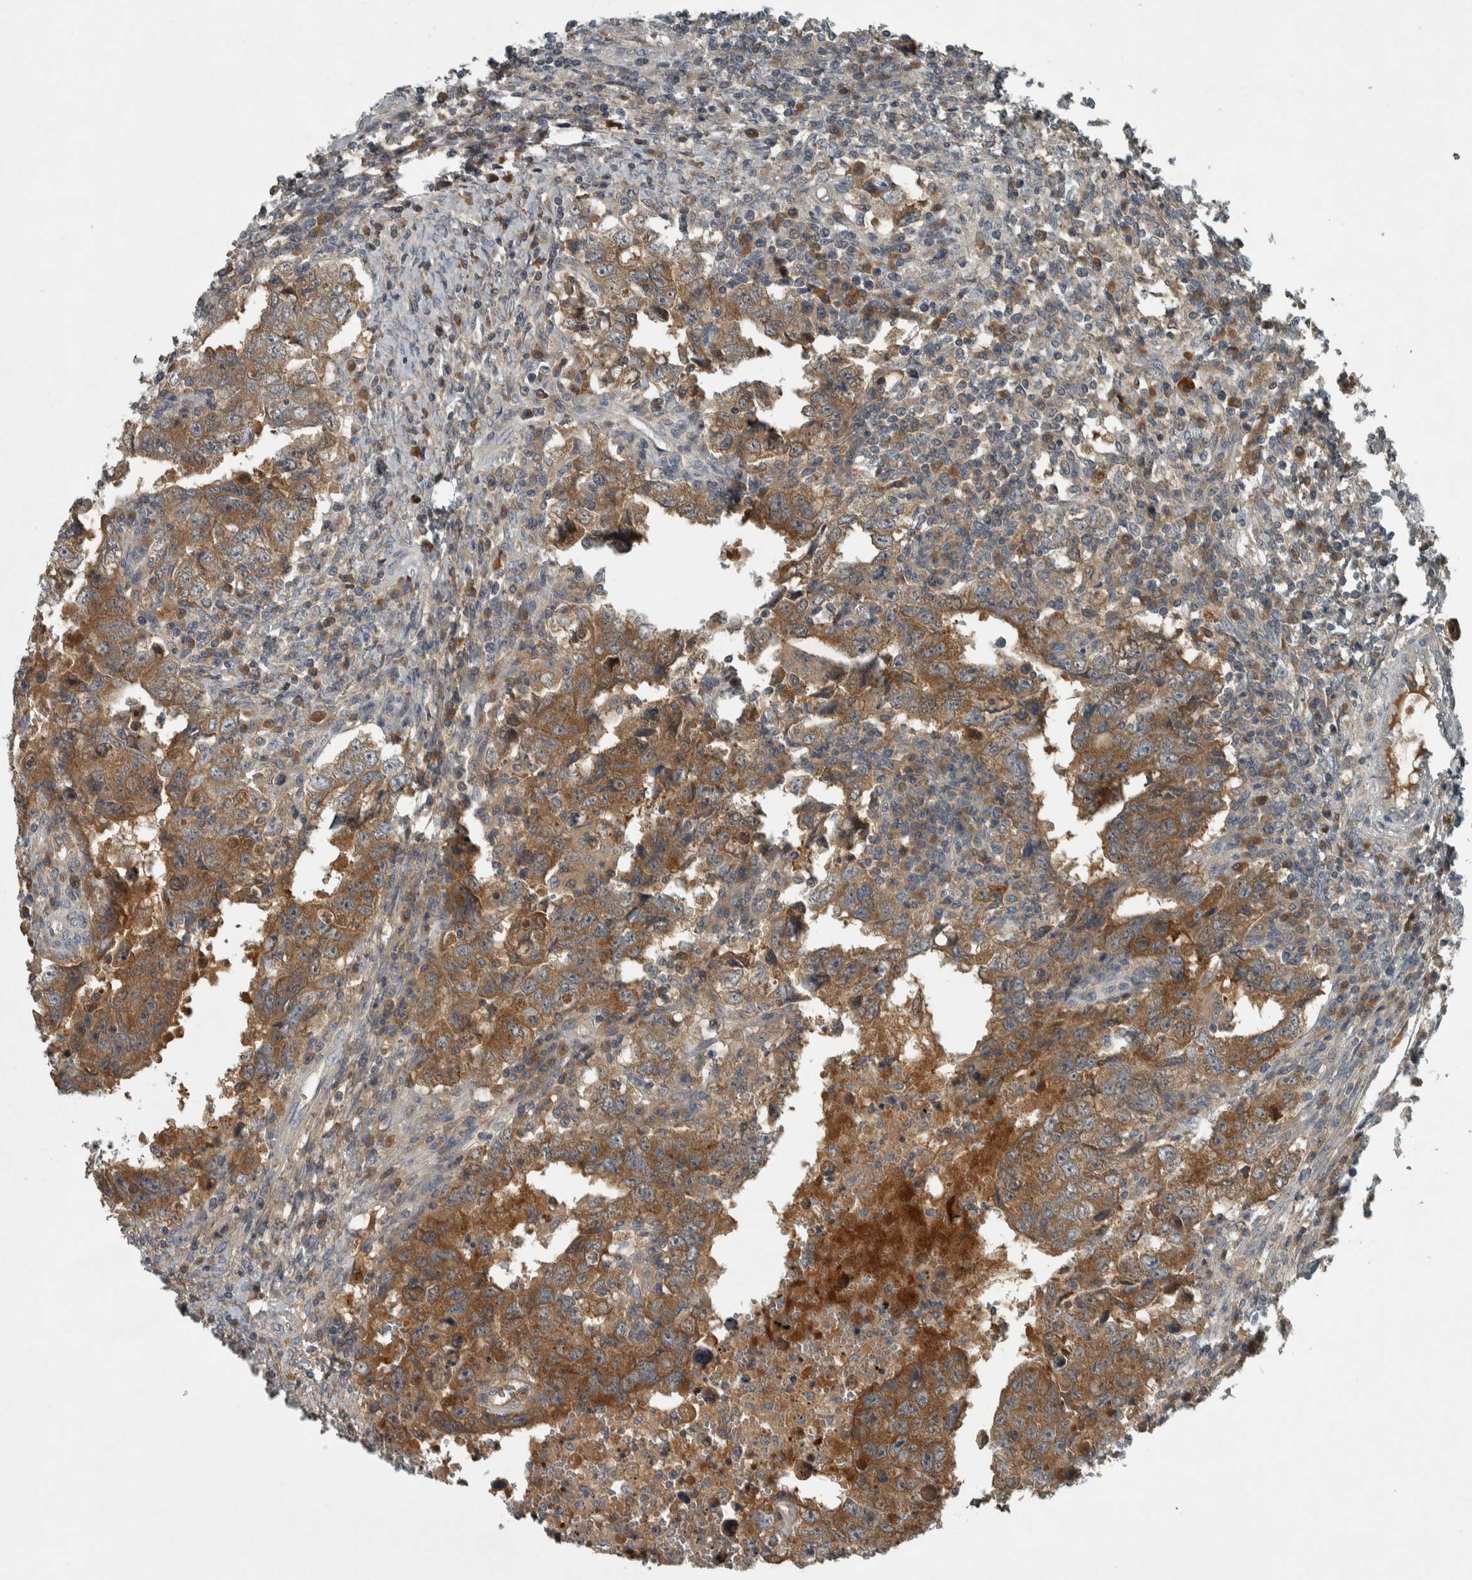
{"staining": {"intensity": "strong", "quantity": ">75%", "location": "cytoplasmic/membranous"}, "tissue": "testis cancer", "cell_type": "Tumor cells", "image_type": "cancer", "snomed": [{"axis": "morphology", "description": "Carcinoma, Embryonal, NOS"}, {"axis": "topography", "description": "Testis"}], "caption": "Immunohistochemical staining of human testis cancer demonstrates strong cytoplasmic/membranous protein staining in approximately >75% of tumor cells.", "gene": "CLCN2", "patient": {"sex": "male", "age": 26}}